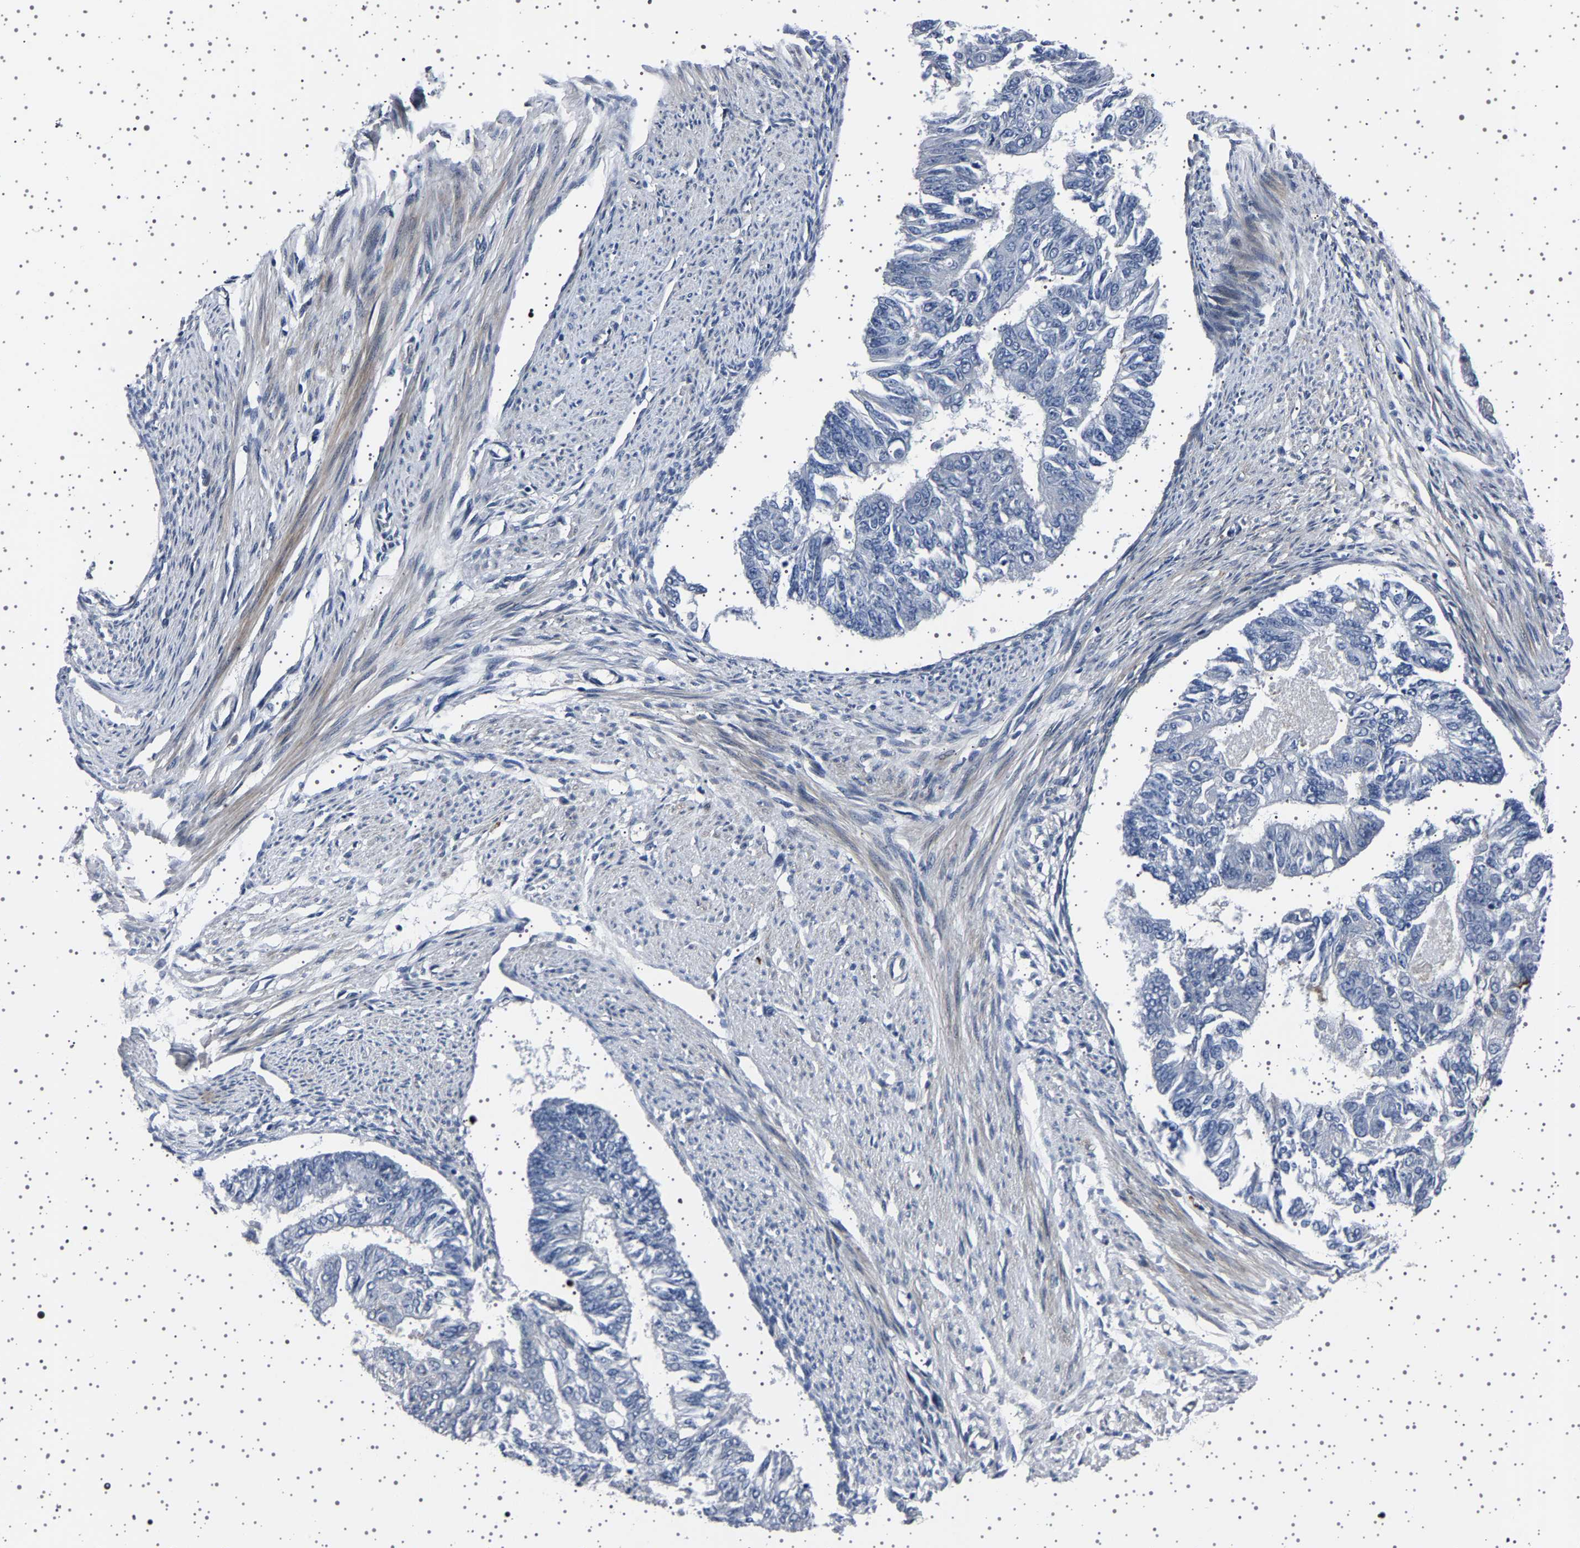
{"staining": {"intensity": "negative", "quantity": "none", "location": "none"}, "tissue": "endometrial cancer", "cell_type": "Tumor cells", "image_type": "cancer", "snomed": [{"axis": "morphology", "description": "Adenocarcinoma, NOS"}, {"axis": "topography", "description": "Endometrium"}], "caption": "A micrograph of endometrial cancer stained for a protein exhibits no brown staining in tumor cells. Nuclei are stained in blue.", "gene": "PAK5", "patient": {"sex": "female", "age": 32}}